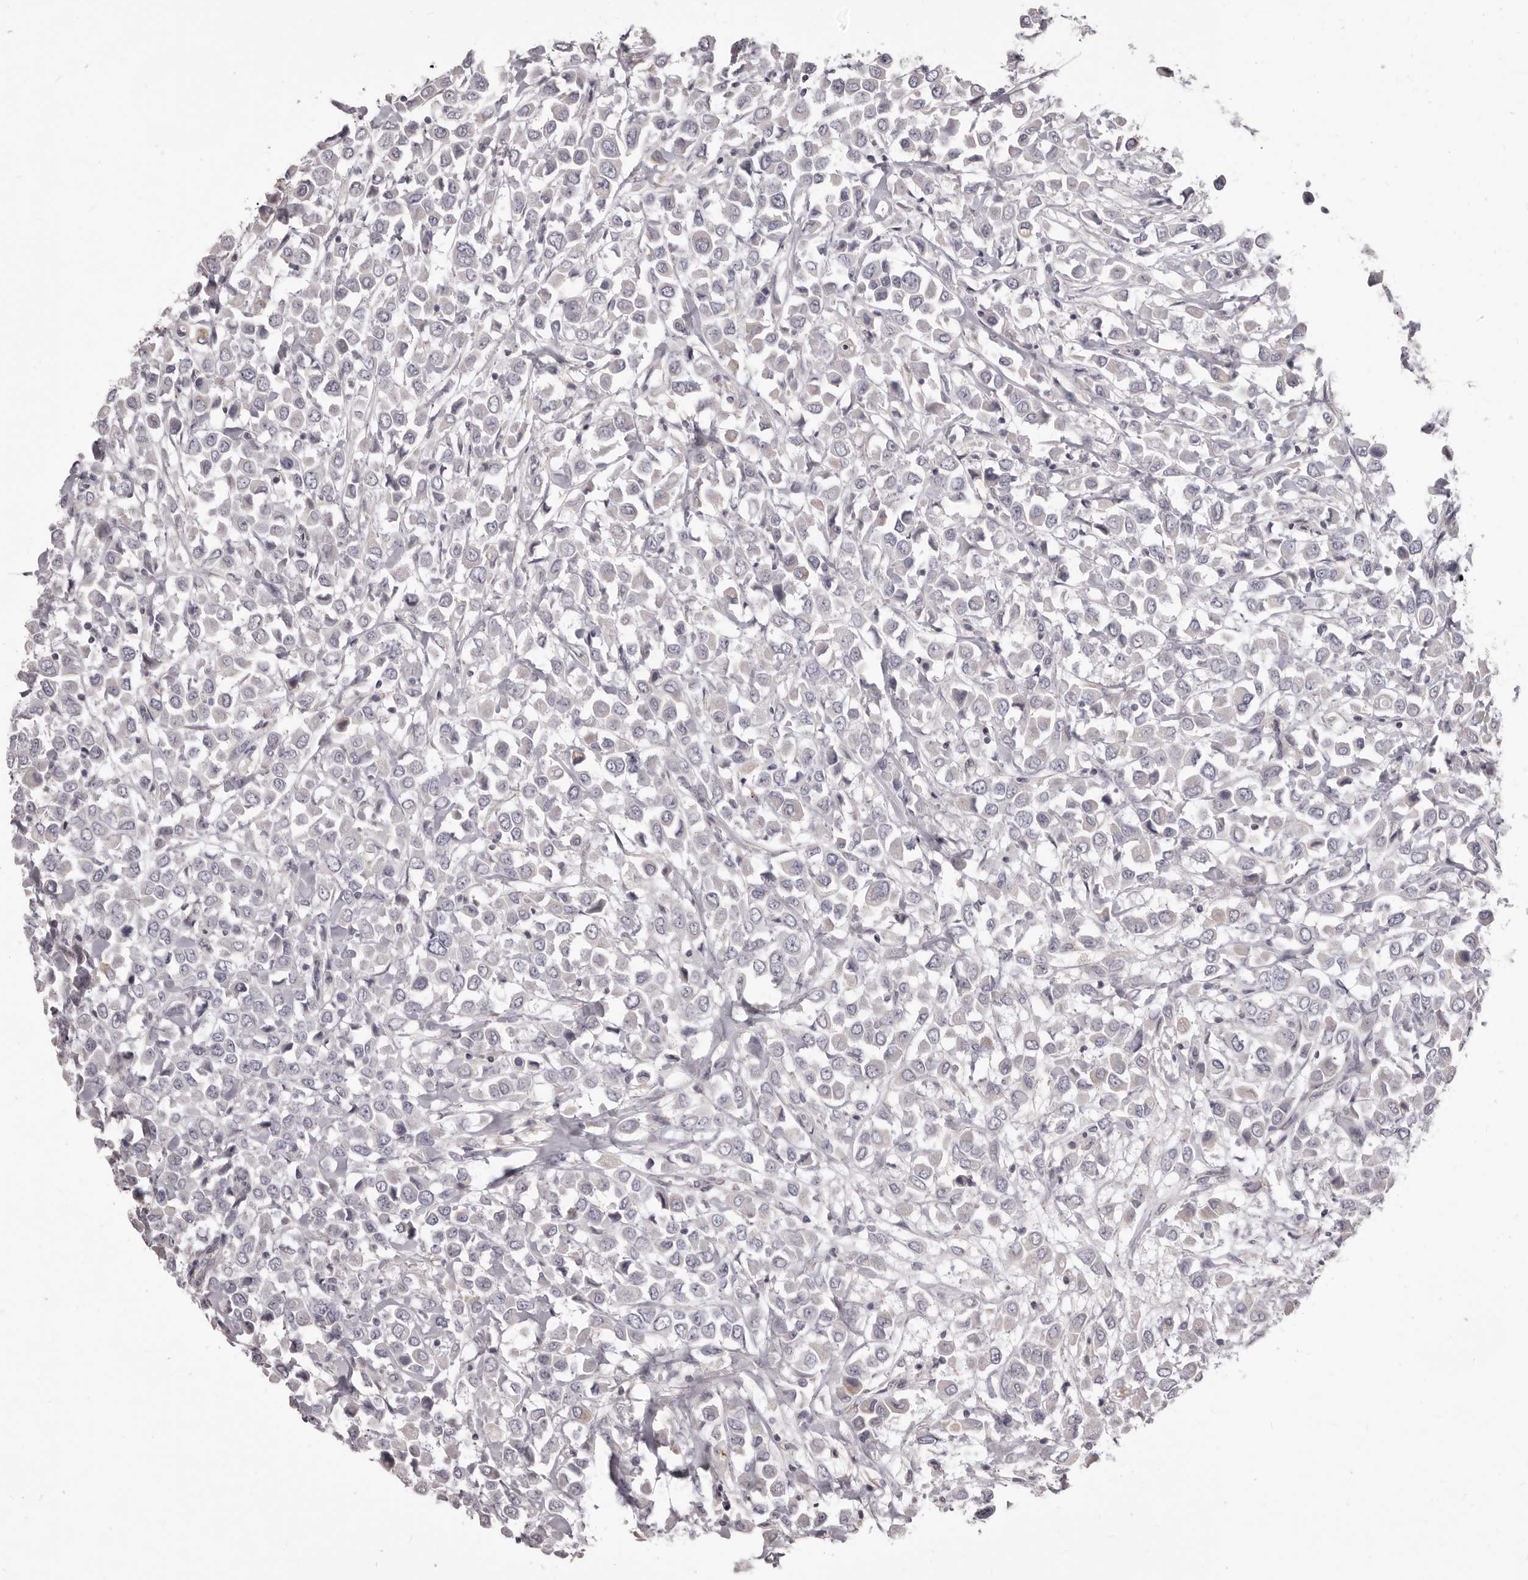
{"staining": {"intensity": "negative", "quantity": "none", "location": "none"}, "tissue": "breast cancer", "cell_type": "Tumor cells", "image_type": "cancer", "snomed": [{"axis": "morphology", "description": "Duct carcinoma"}, {"axis": "topography", "description": "Breast"}], "caption": "High power microscopy image of an IHC micrograph of breast intraductal carcinoma, revealing no significant staining in tumor cells. (Brightfield microscopy of DAB (3,3'-diaminobenzidine) immunohistochemistry at high magnification).", "gene": "PRMT2", "patient": {"sex": "female", "age": 61}}